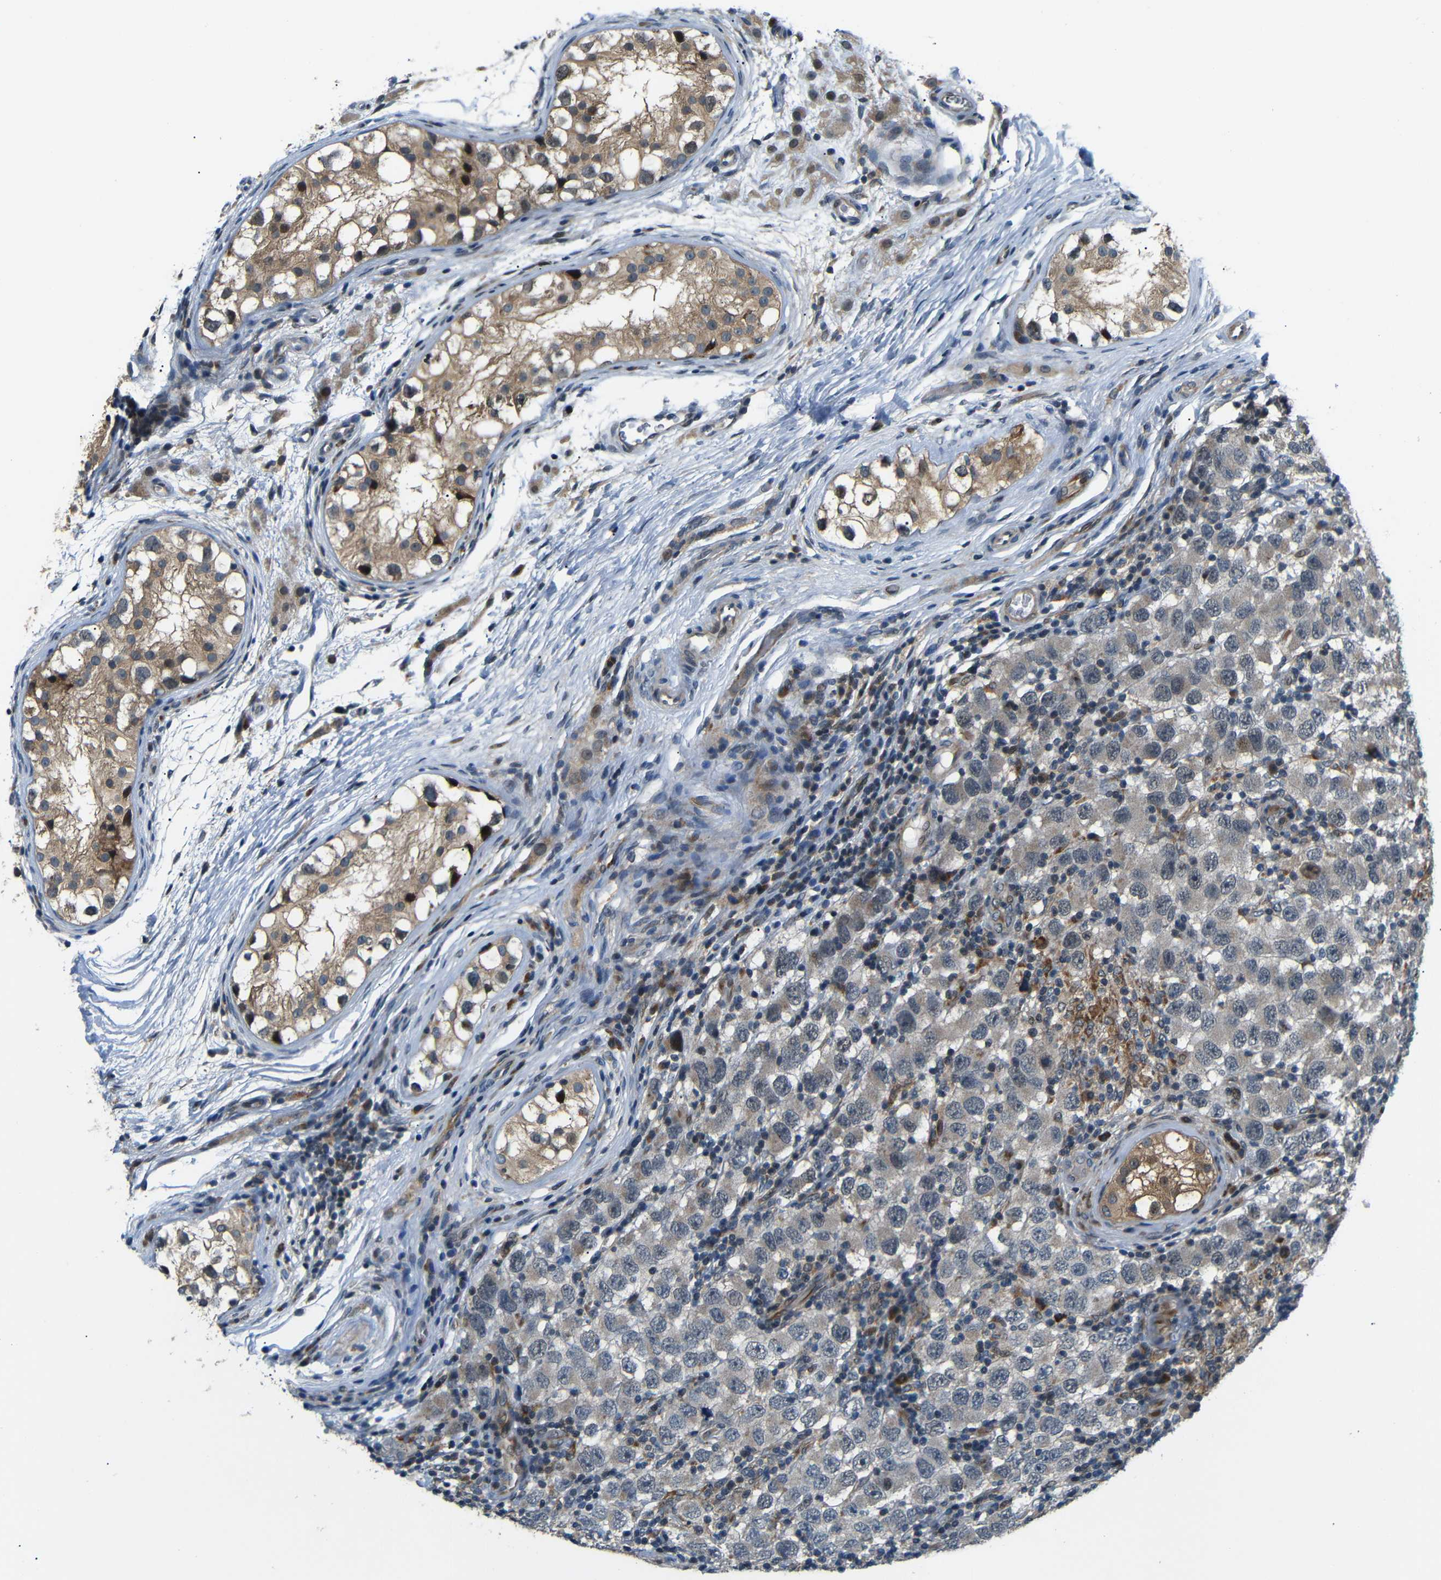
{"staining": {"intensity": "negative", "quantity": "none", "location": "none"}, "tissue": "testis cancer", "cell_type": "Tumor cells", "image_type": "cancer", "snomed": [{"axis": "morphology", "description": "Carcinoma, Embryonal, NOS"}, {"axis": "topography", "description": "Testis"}], "caption": "An image of testis embryonal carcinoma stained for a protein reveals no brown staining in tumor cells.", "gene": "SYDE1", "patient": {"sex": "male", "age": 21}}